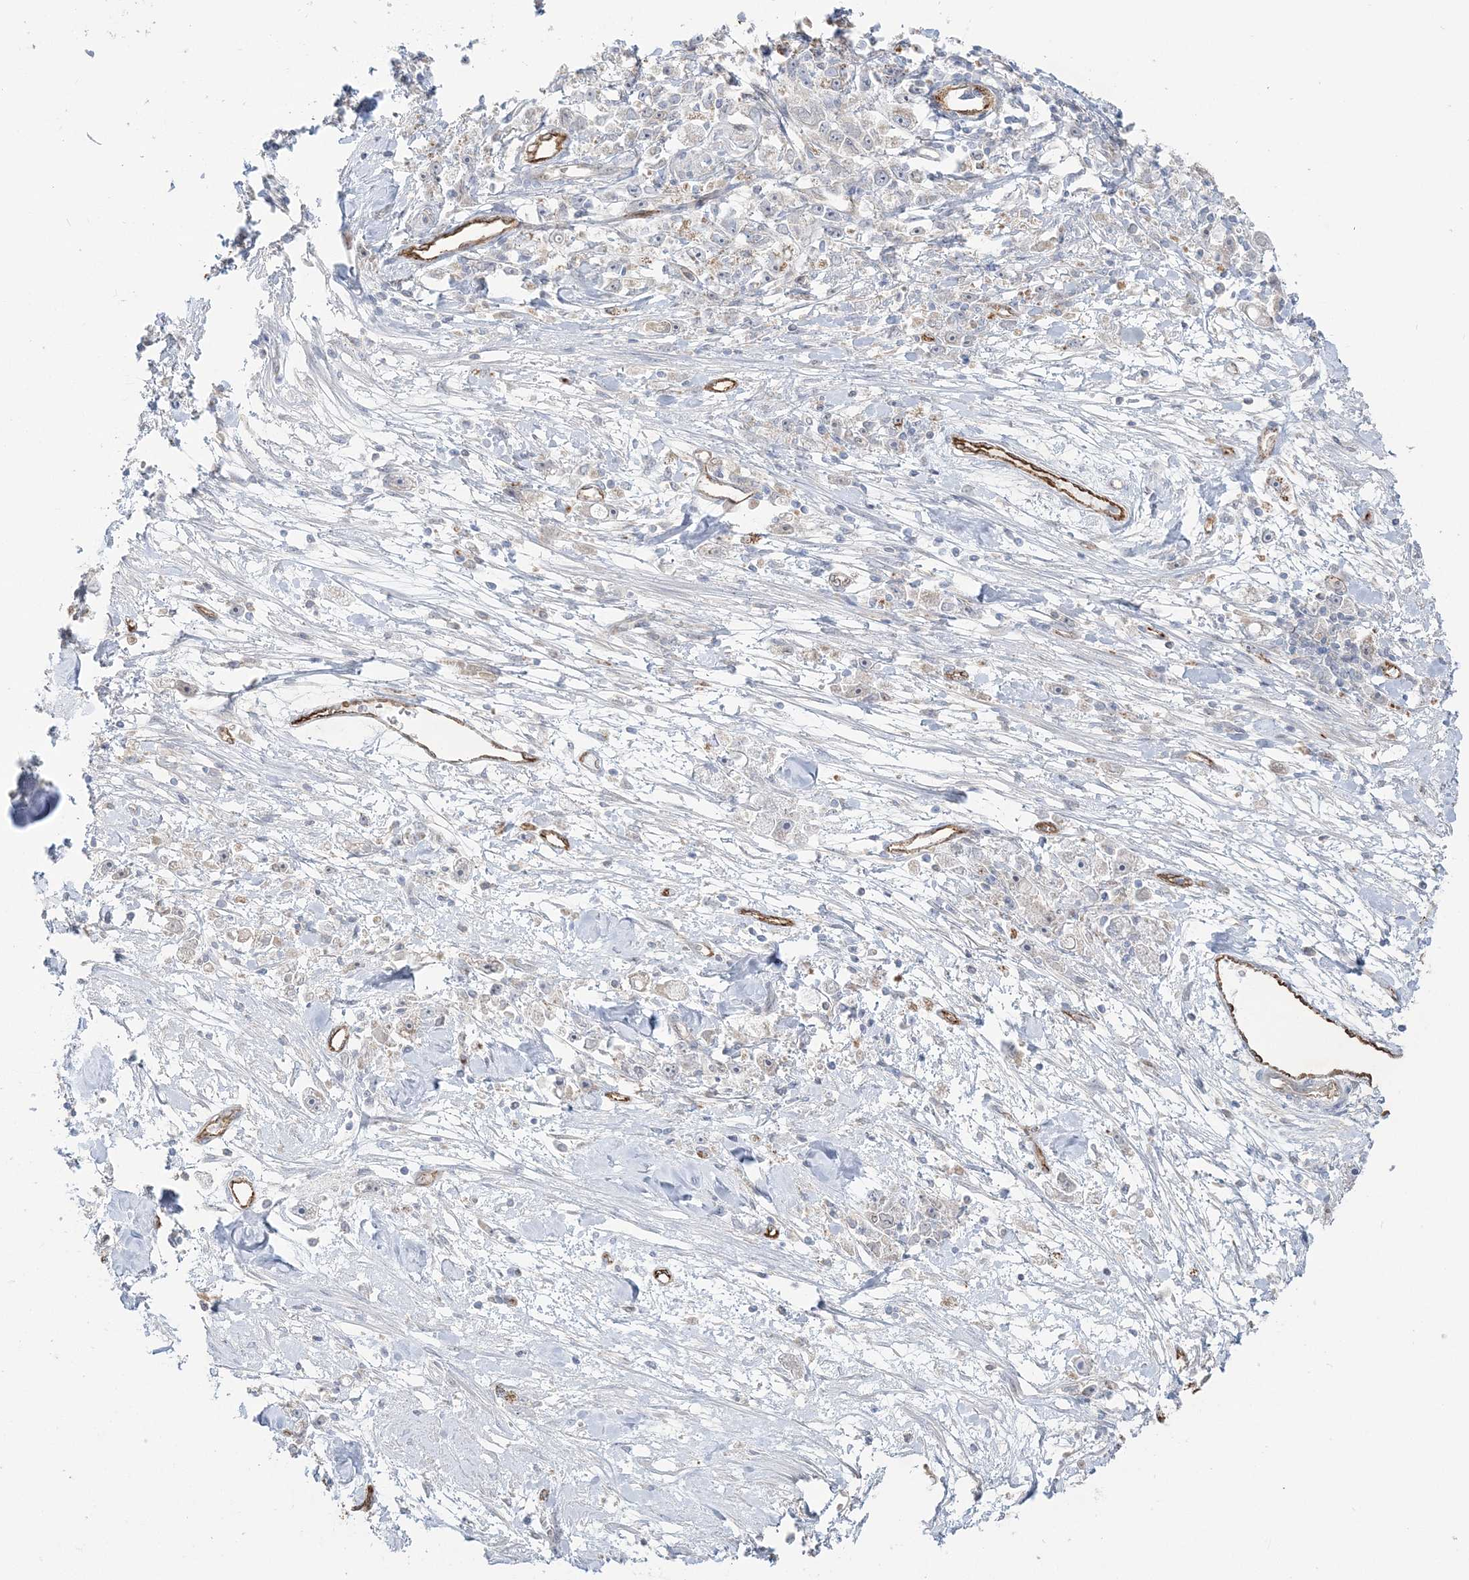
{"staining": {"intensity": "negative", "quantity": "none", "location": "none"}, "tissue": "stomach cancer", "cell_type": "Tumor cells", "image_type": "cancer", "snomed": [{"axis": "morphology", "description": "Adenocarcinoma, NOS"}, {"axis": "topography", "description": "Stomach"}], "caption": "Adenocarcinoma (stomach) was stained to show a protein in brown. There is no significant positivity in tumor cells.", "gene": "INPP1", "patient": {"sex": "female", "age": 59}}